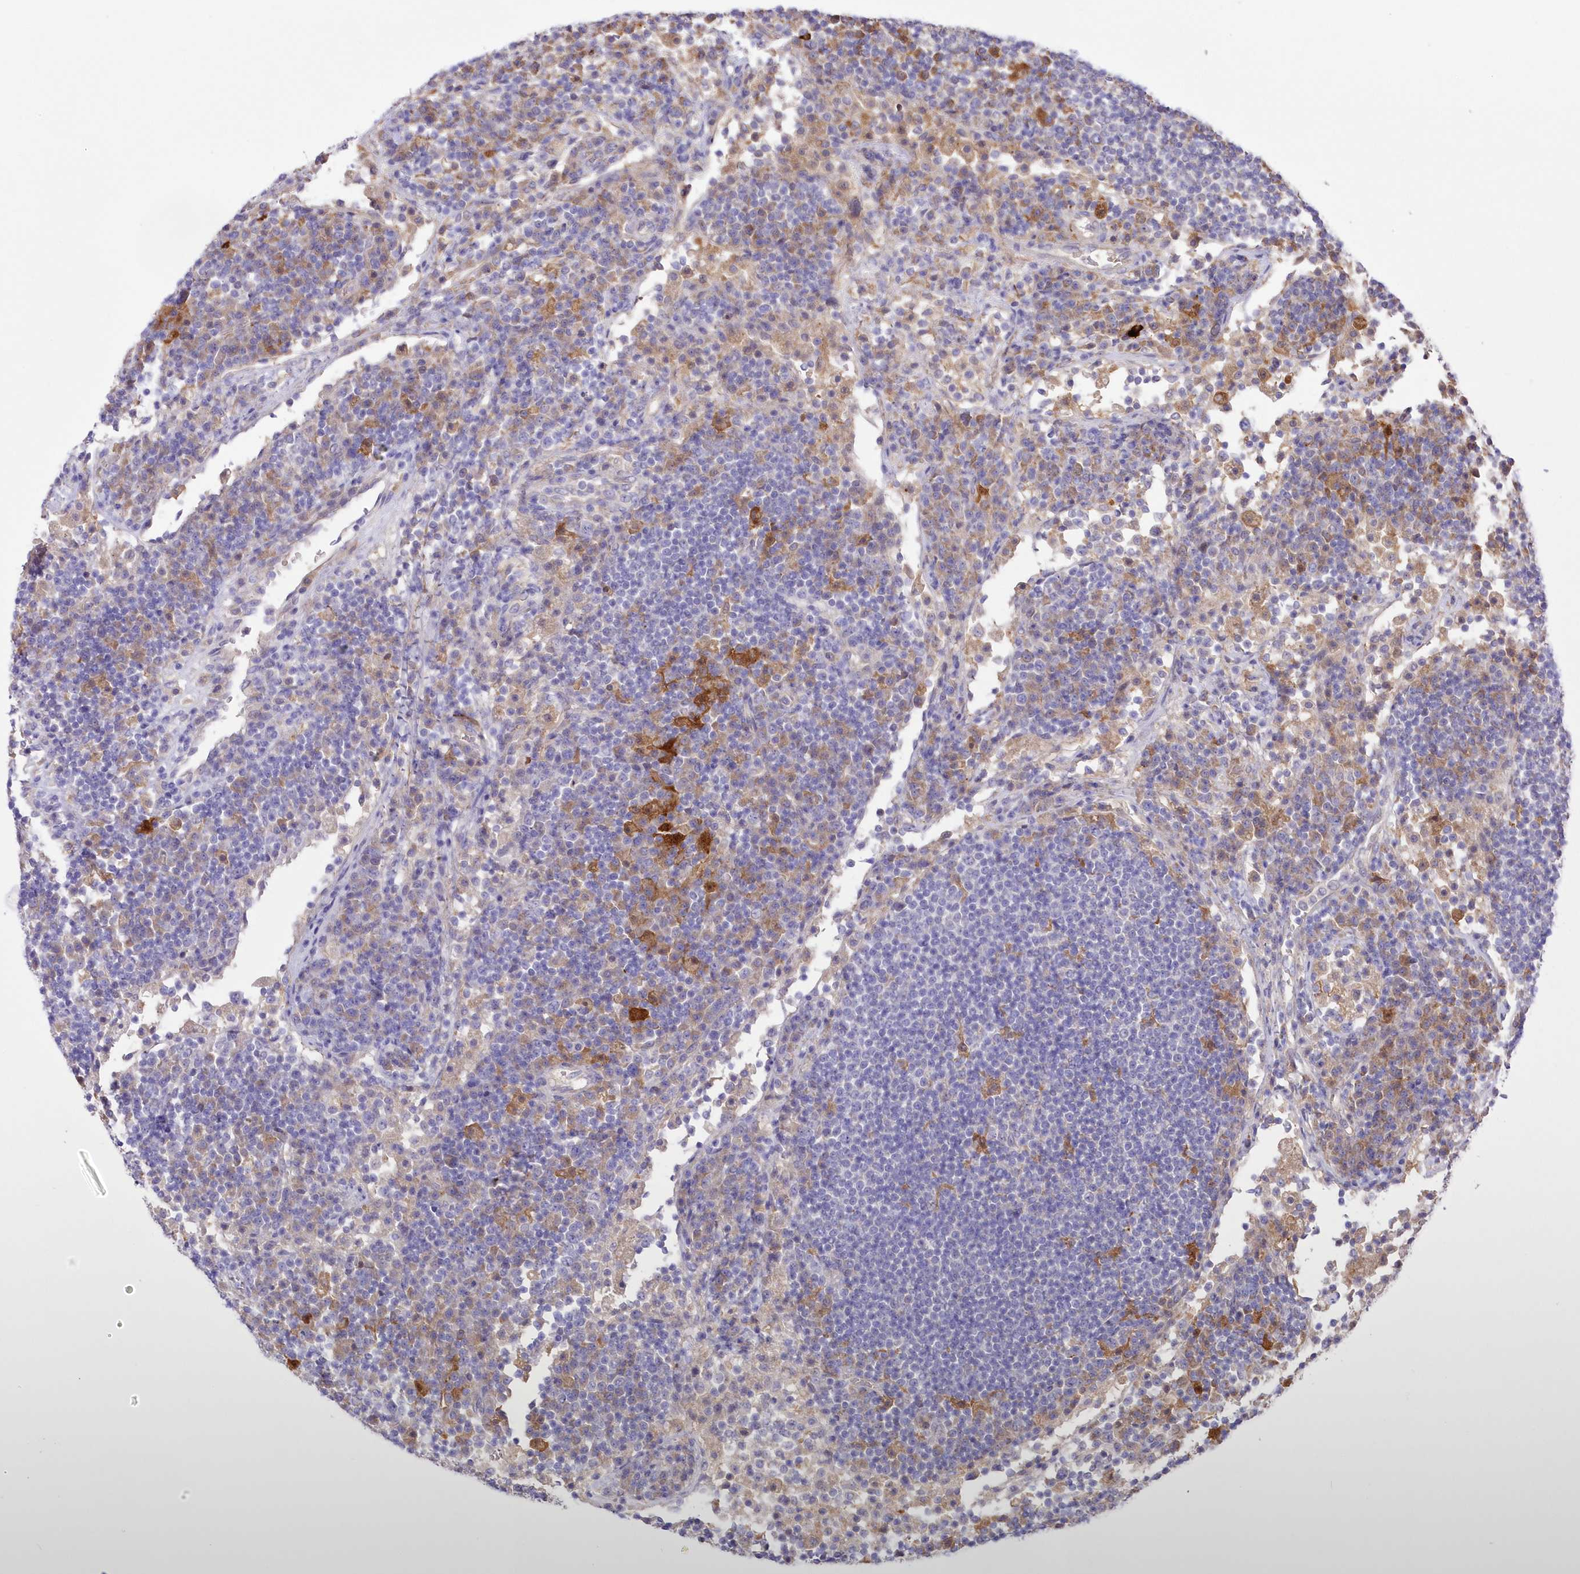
{"staining": {"intensity": "negative", "quantity": "none", "location": "none"}, "tissue": "lymph node", "cell_type": "Germinal center cells", "image_type": "normal", "snomed": [{"axis": "morphology", "description": "Normal tissue, NOS"}, {"axis": "topography", "description": "Lymph node"}], "caption": "IHC image of unremarkable human lymph node stained for a protein (brown), which displays no staining in germinal center cells.", "gene": "FCHO2", "patient": {"sex": "female", "age": 53}}